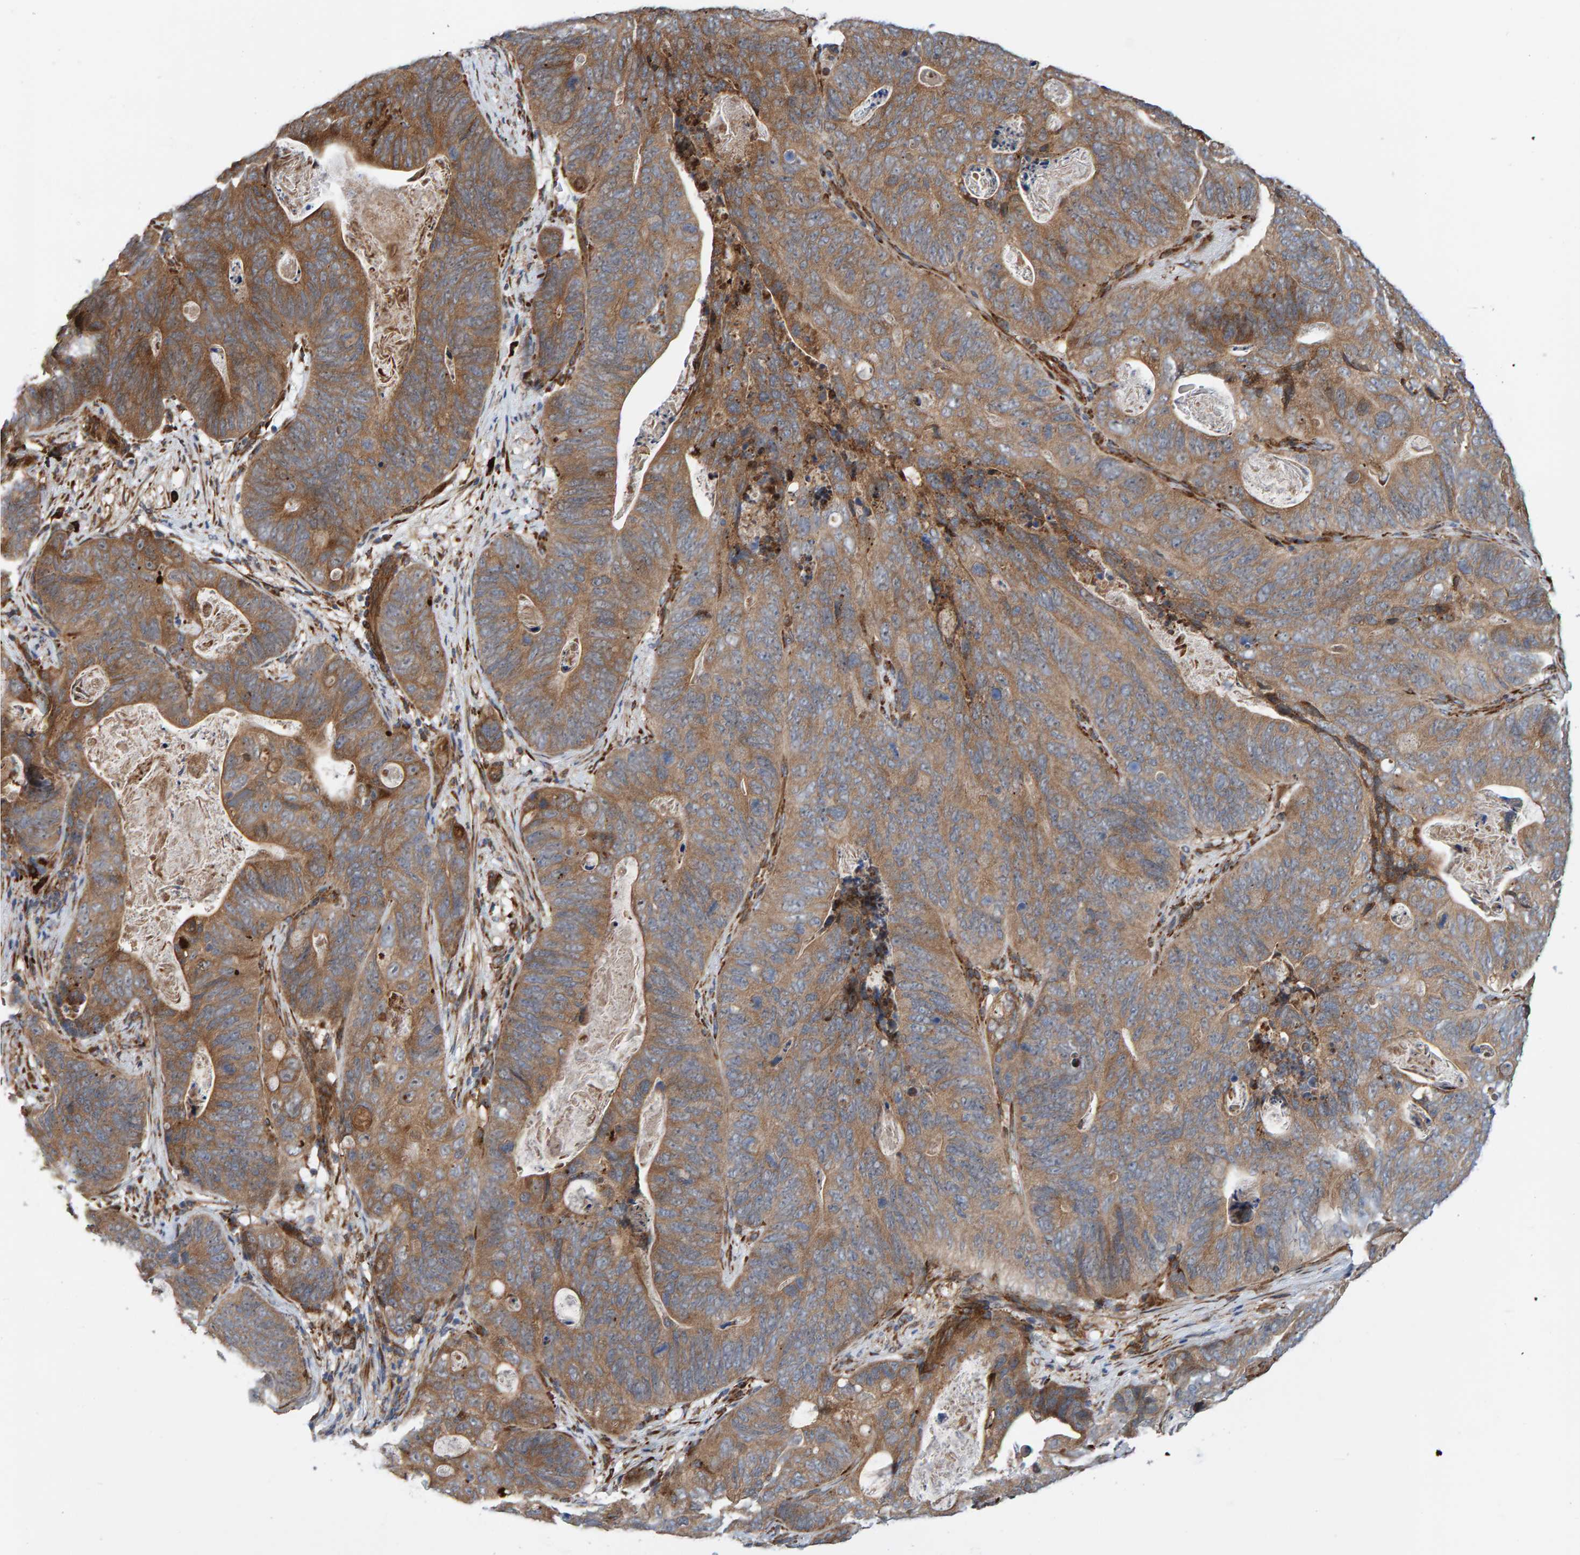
{"staining": {"intensity": "moderate", "quantity": ">75%", "location": "cytoplasmic/membranous"}, "tissue": "stomach cancer", "cell_type": "Tumor cells", "image_type": "cancer", "snomed": [{"axis": "morphology", "description": "Normal tissue, NOS"}, {"axis": "morphology", "description": "Adenocarcinoma, NOS"}, {"axis": "topography", "description": "Stomach"}], "caption": "Human adenocarcinoma (stomach) stained with a protein marker displays moderate staining in tumor cells.", "gene": "KIAA0753", "patient": {"sex": "female", "age": 89}}